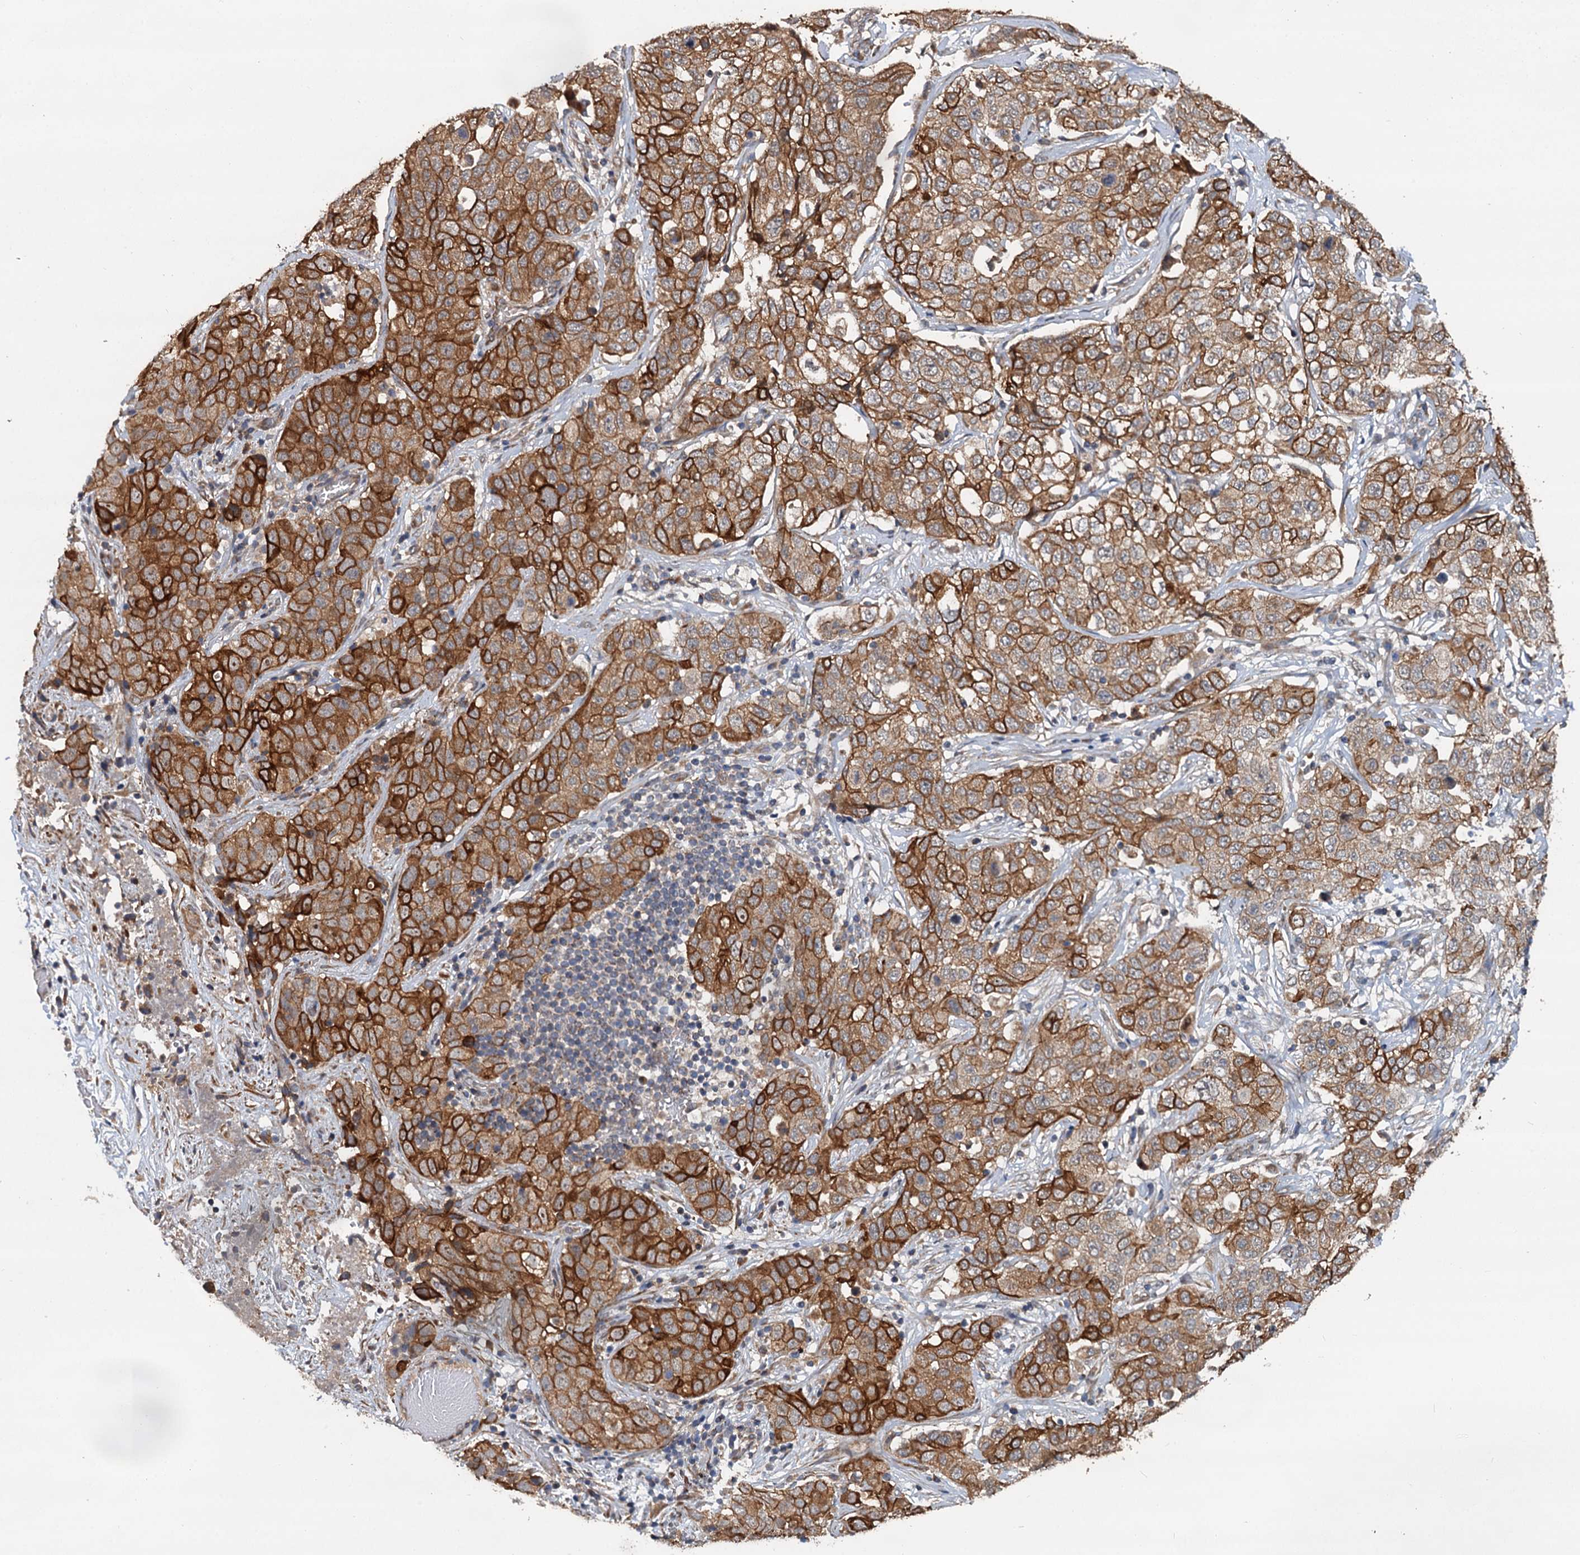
{"staining": {"intensity": "strong", "quantity": ">75%", "location": "cytoplasmic/membranous"}, "tissue": "stomach cancer", "cell_type": "Tumor cells", "image_type": "cancer", "snomed": [{"axis": "morphology", "description": "Normal tissue, NOS"}, {"axis": "morphology", "description": "Adenocarcinoma, NOS"}, {"axis": "topography", "description": "Lymph node"}, {"axis": "topography", "description": "Stomach"}], "caption": "A high amount of strong cytoplasmic/membranous staining is identified in about >75% of tumor cells in adenocarcinoma (stomach) tissue.", "gene": "LRRK2", "patient": {"sex": "male", "age": 48}}